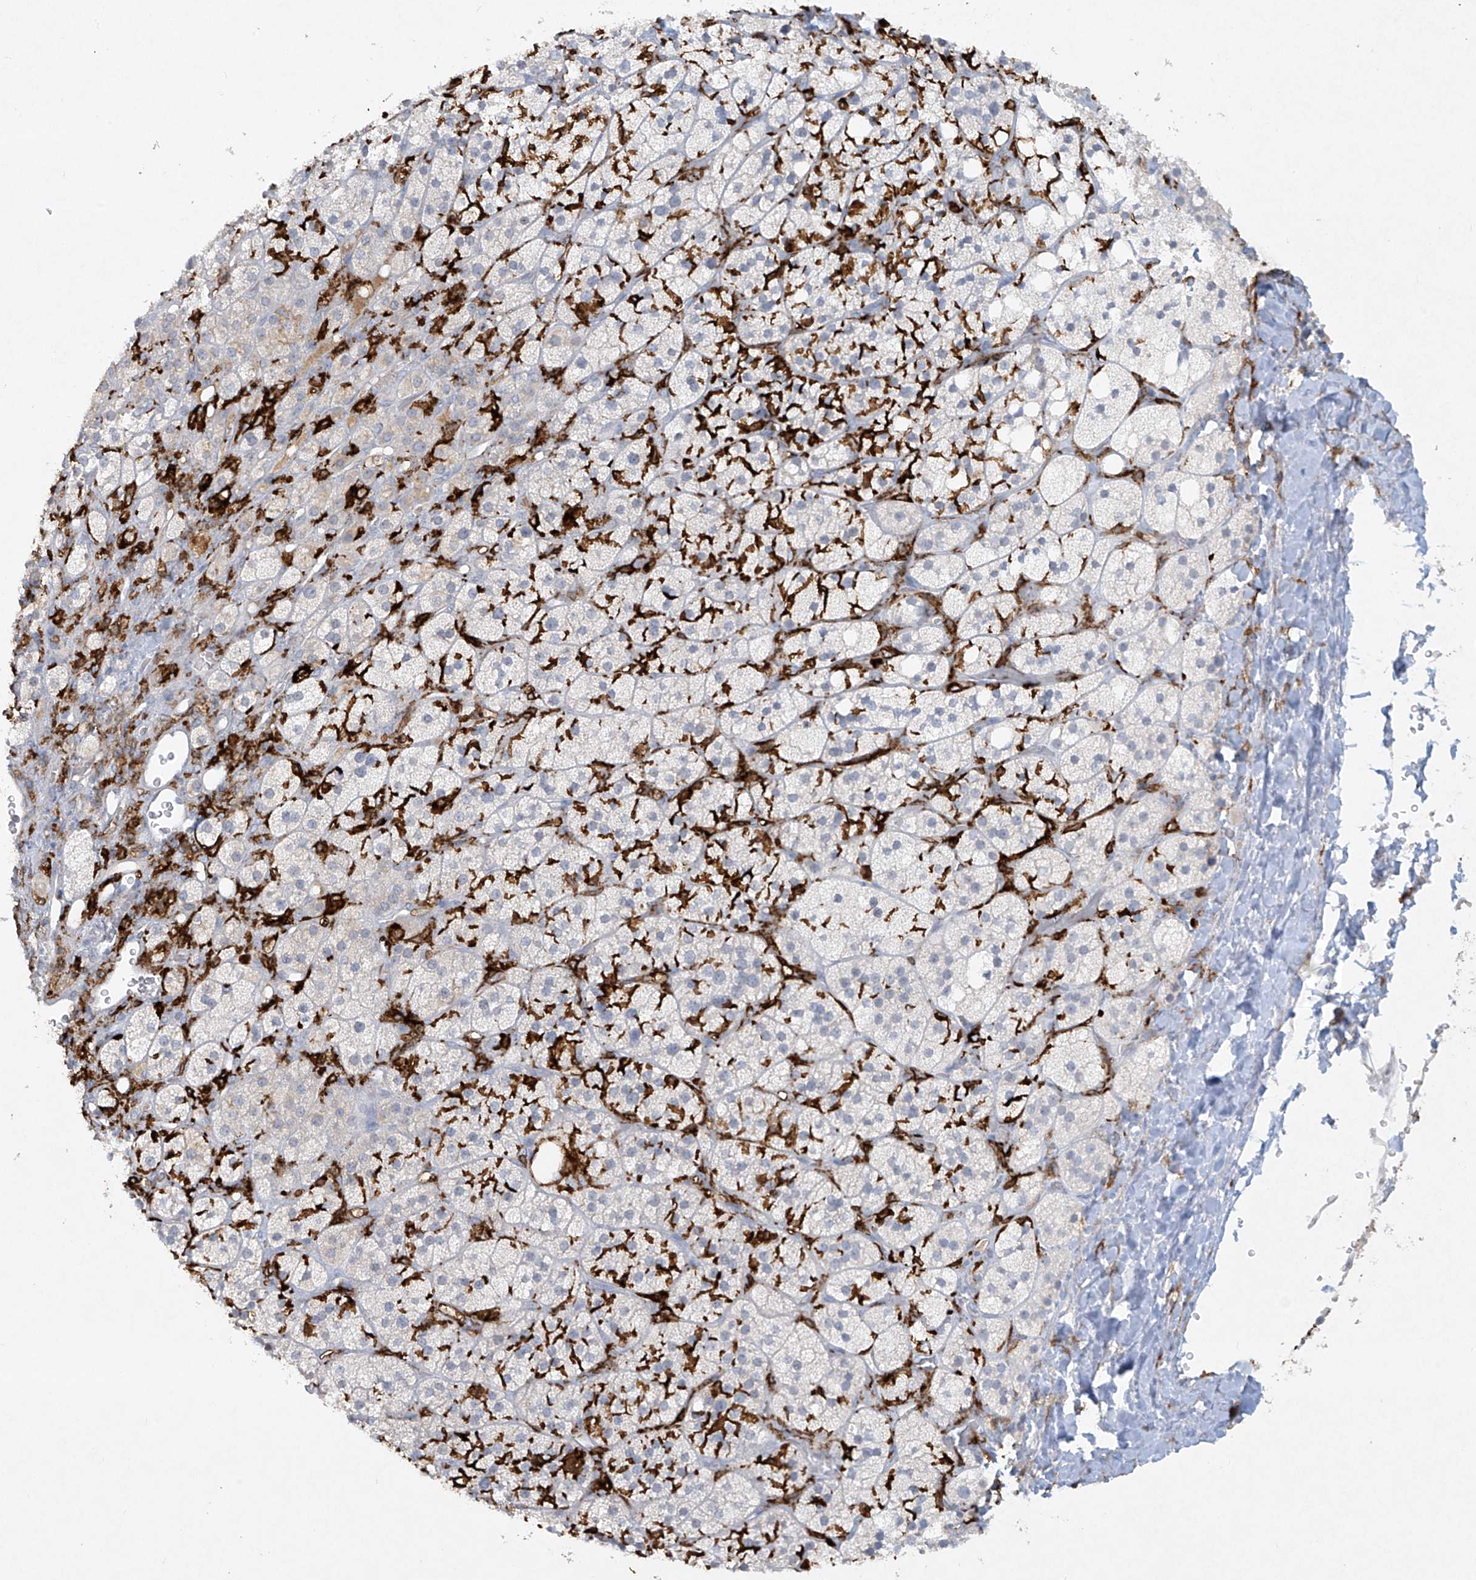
{"staining": {"intensity": "negative", "quantity": "none", "location": "none"}, "tissue": "adrenal gland", "cell_type": "Glandular cells", "image_type": "normal", "snomed": [{"axis": "morphology", "description": "Normal tissue, NOS"}, {"axis": "topography", "description": "Adrenal gland"}], "caption": "High magnification brightfield microscopy of benign adrenal gland stained with DAB (3,3'-diaminobenzidine) (brown) and counterstained with hematoxylin (blue): glandular cells show no significant staining. (Immunohistochemistry (ihc), brightfield microscopy, high magnification).", "gene": "FCGR3A", "patient": {"sex": "male", "age": 61}}